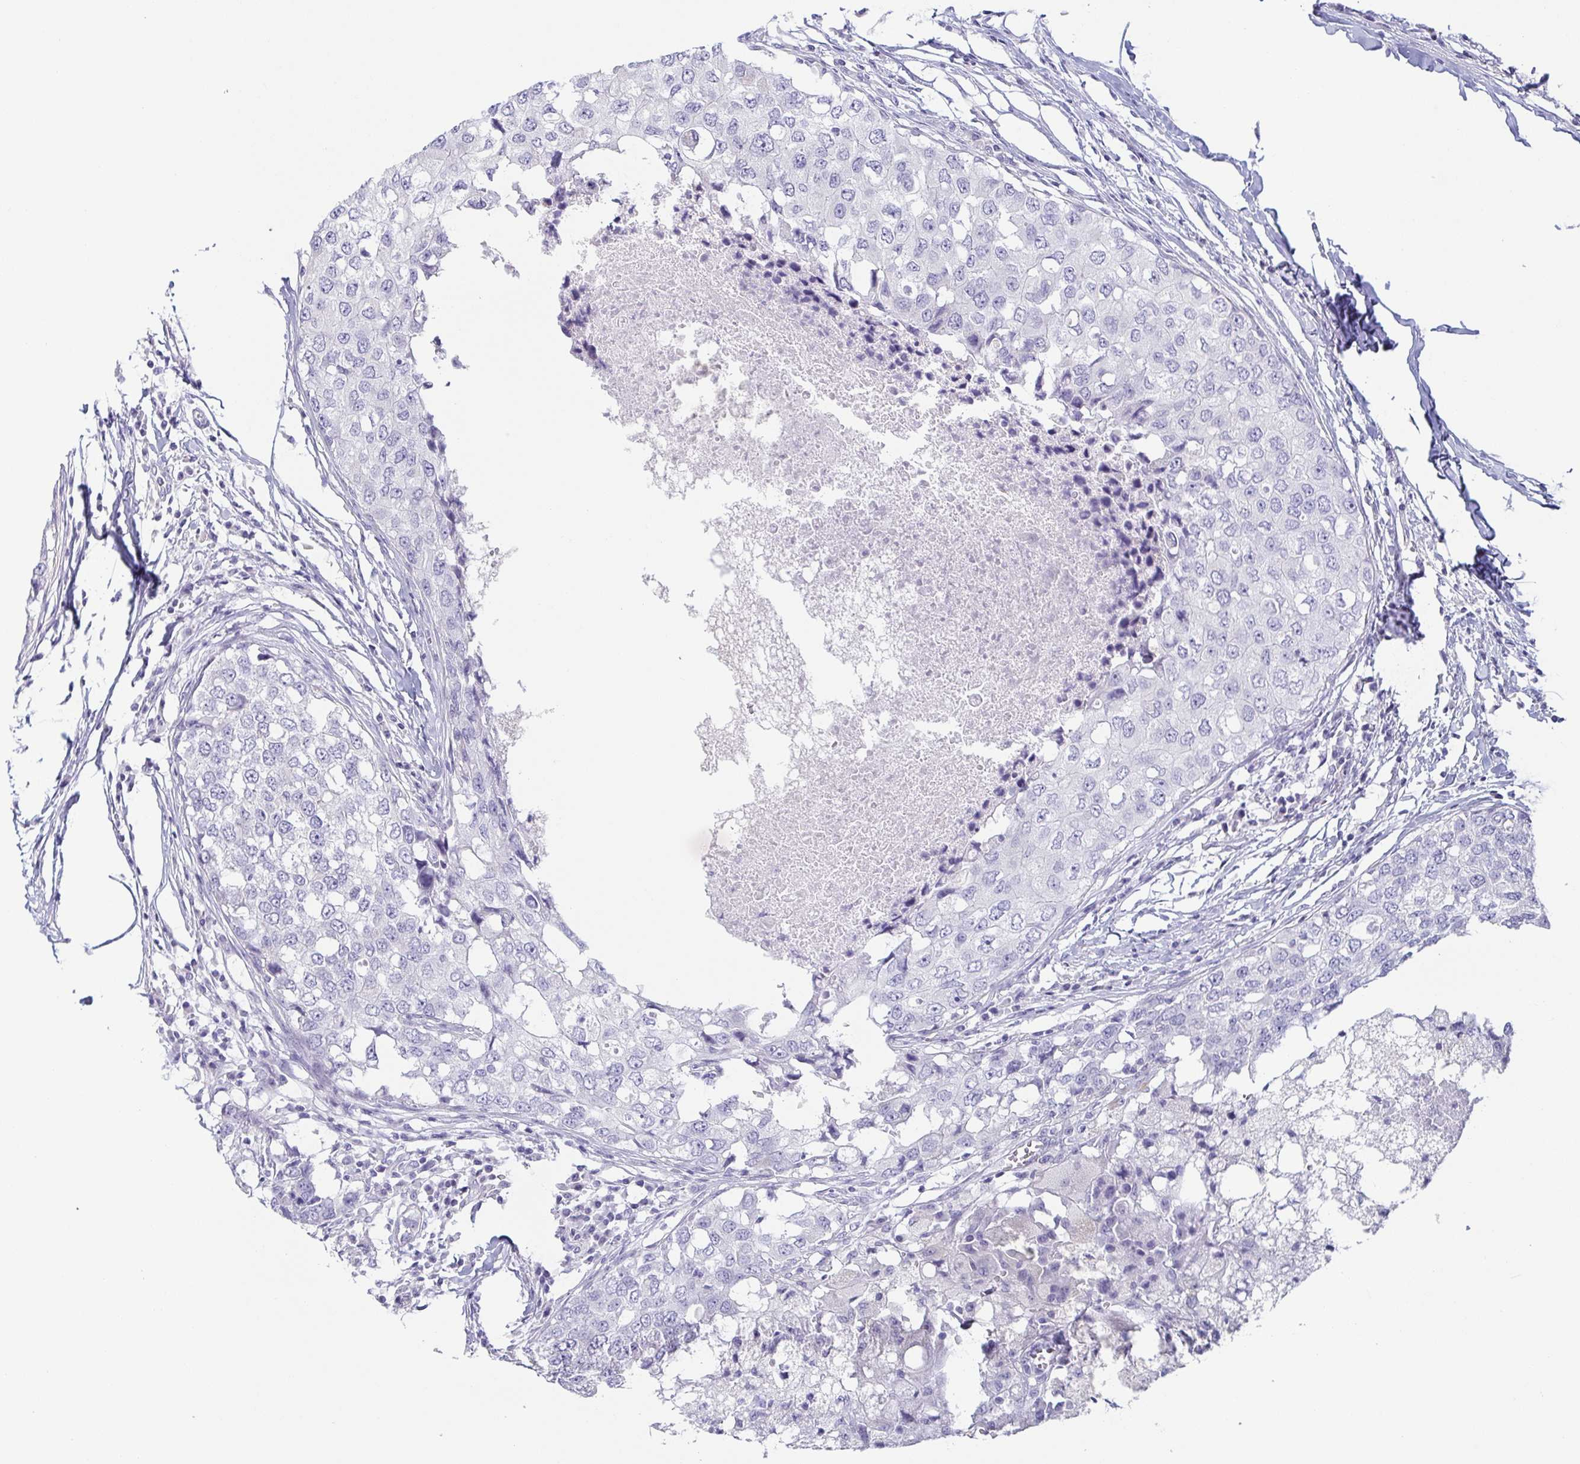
{"staining": {"intensity": "negative", "quantity": "none", "location": "none"}, "tissue": "breast cancer", "cell_type": "Tumor cells", "image_type": "cancer", "snomed": [{"axis": "morphology", "description": "Duct carcinoma"}, {"axis": "topography", "description": "Breast"}], "caption": "The photomicrograph exhibits no significant positivity in tumor cells of breast cancer.", "gene": "PRR27", "patient": {"sex": "female", "age": 27}}